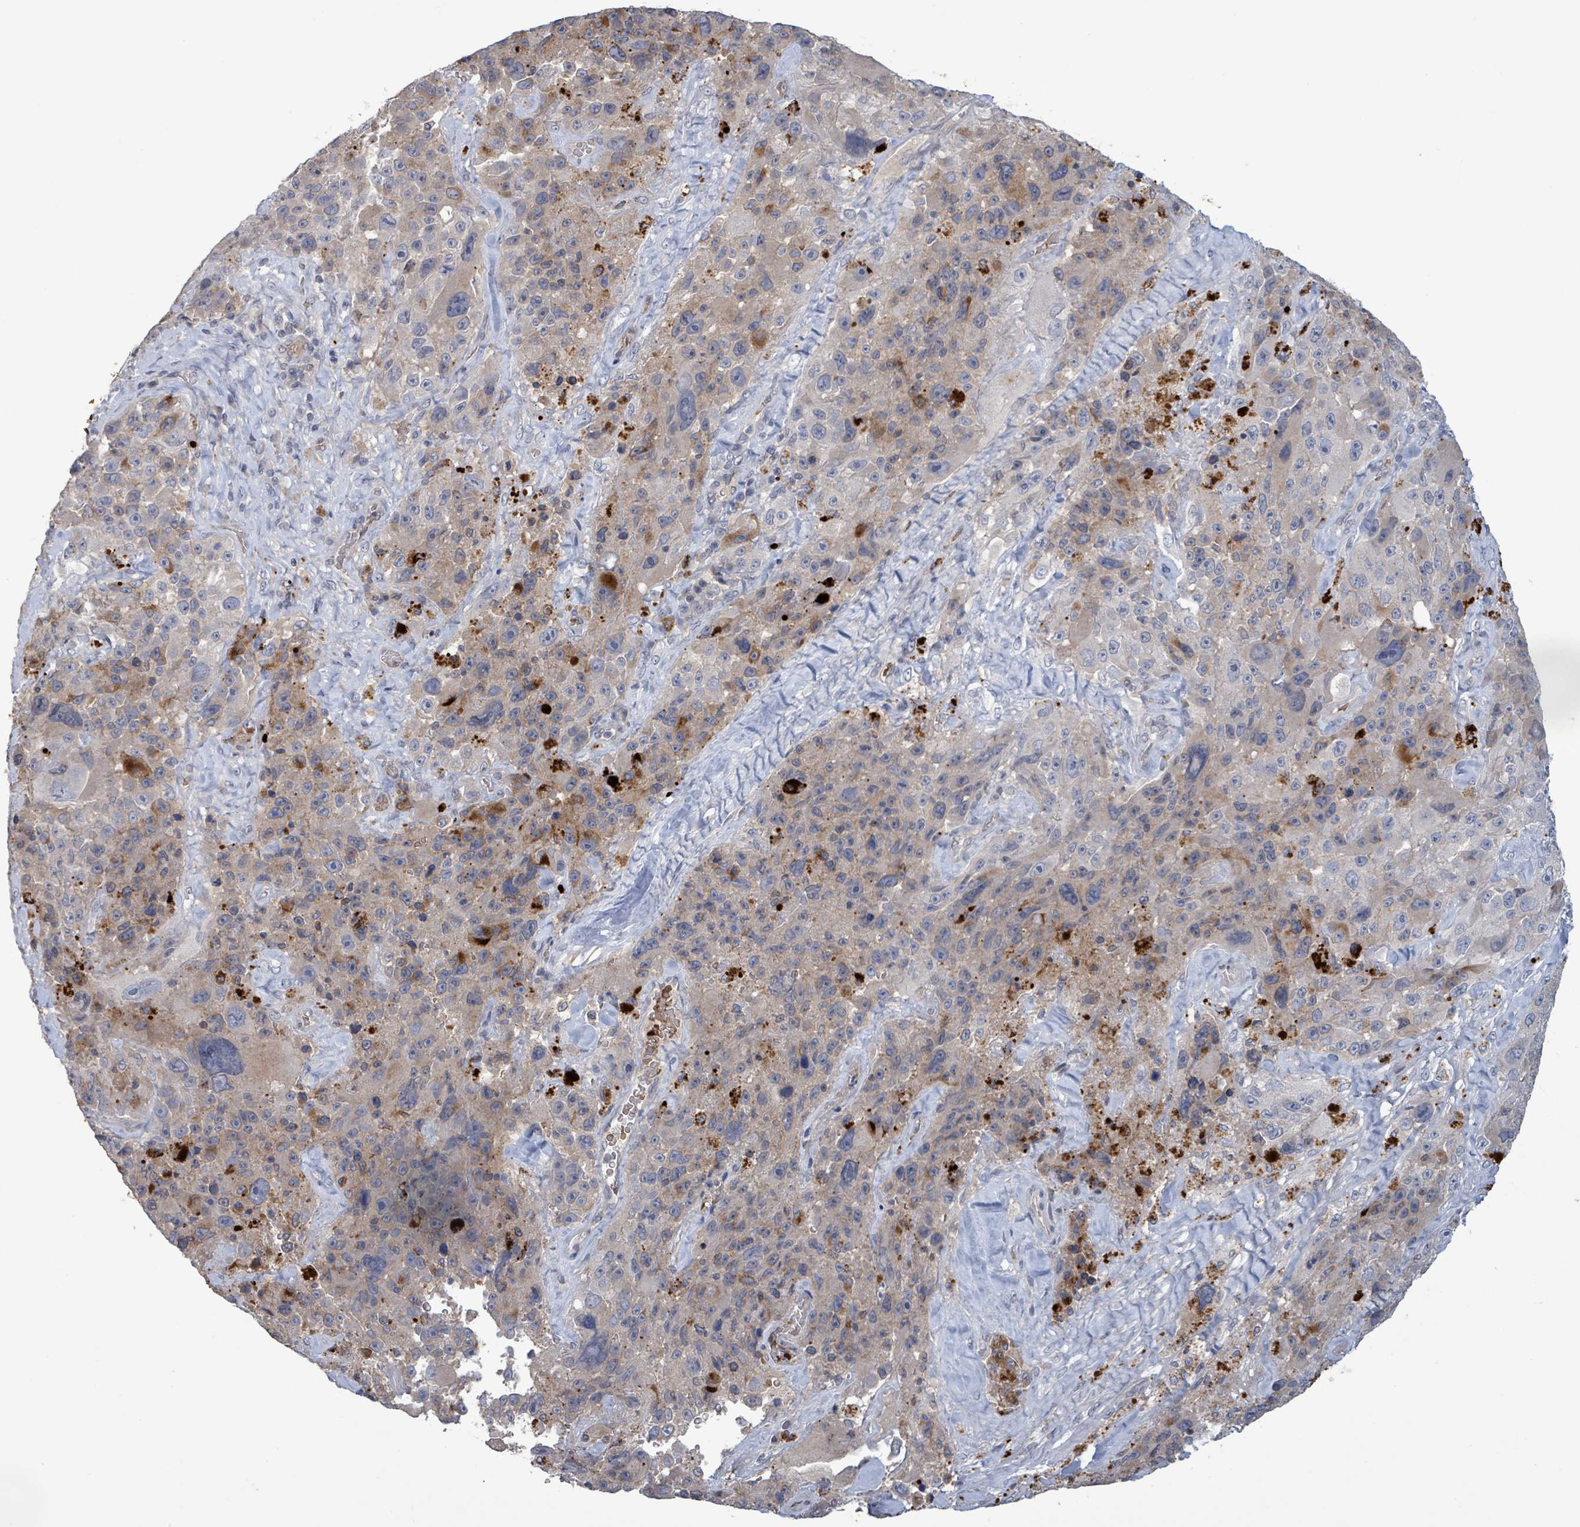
{"staining": {"intensity": "weak", "quantity": "<25%", "location": "cytoplasmic/membranous"}, "tissue": "melanoma", "cell_type": "Tumor cells", "image_type": "cancer", "snomed": [{"axis": "morphology", "description": "Malignant melanoma, Metastatic site"}, {"axis": "topography", "description": "Lymph node"}], "caption": "The image reveals no staining of tumor cells in melanoma.", "gene": "GRM8", "patient": {"sex": "male", "age": 62}}